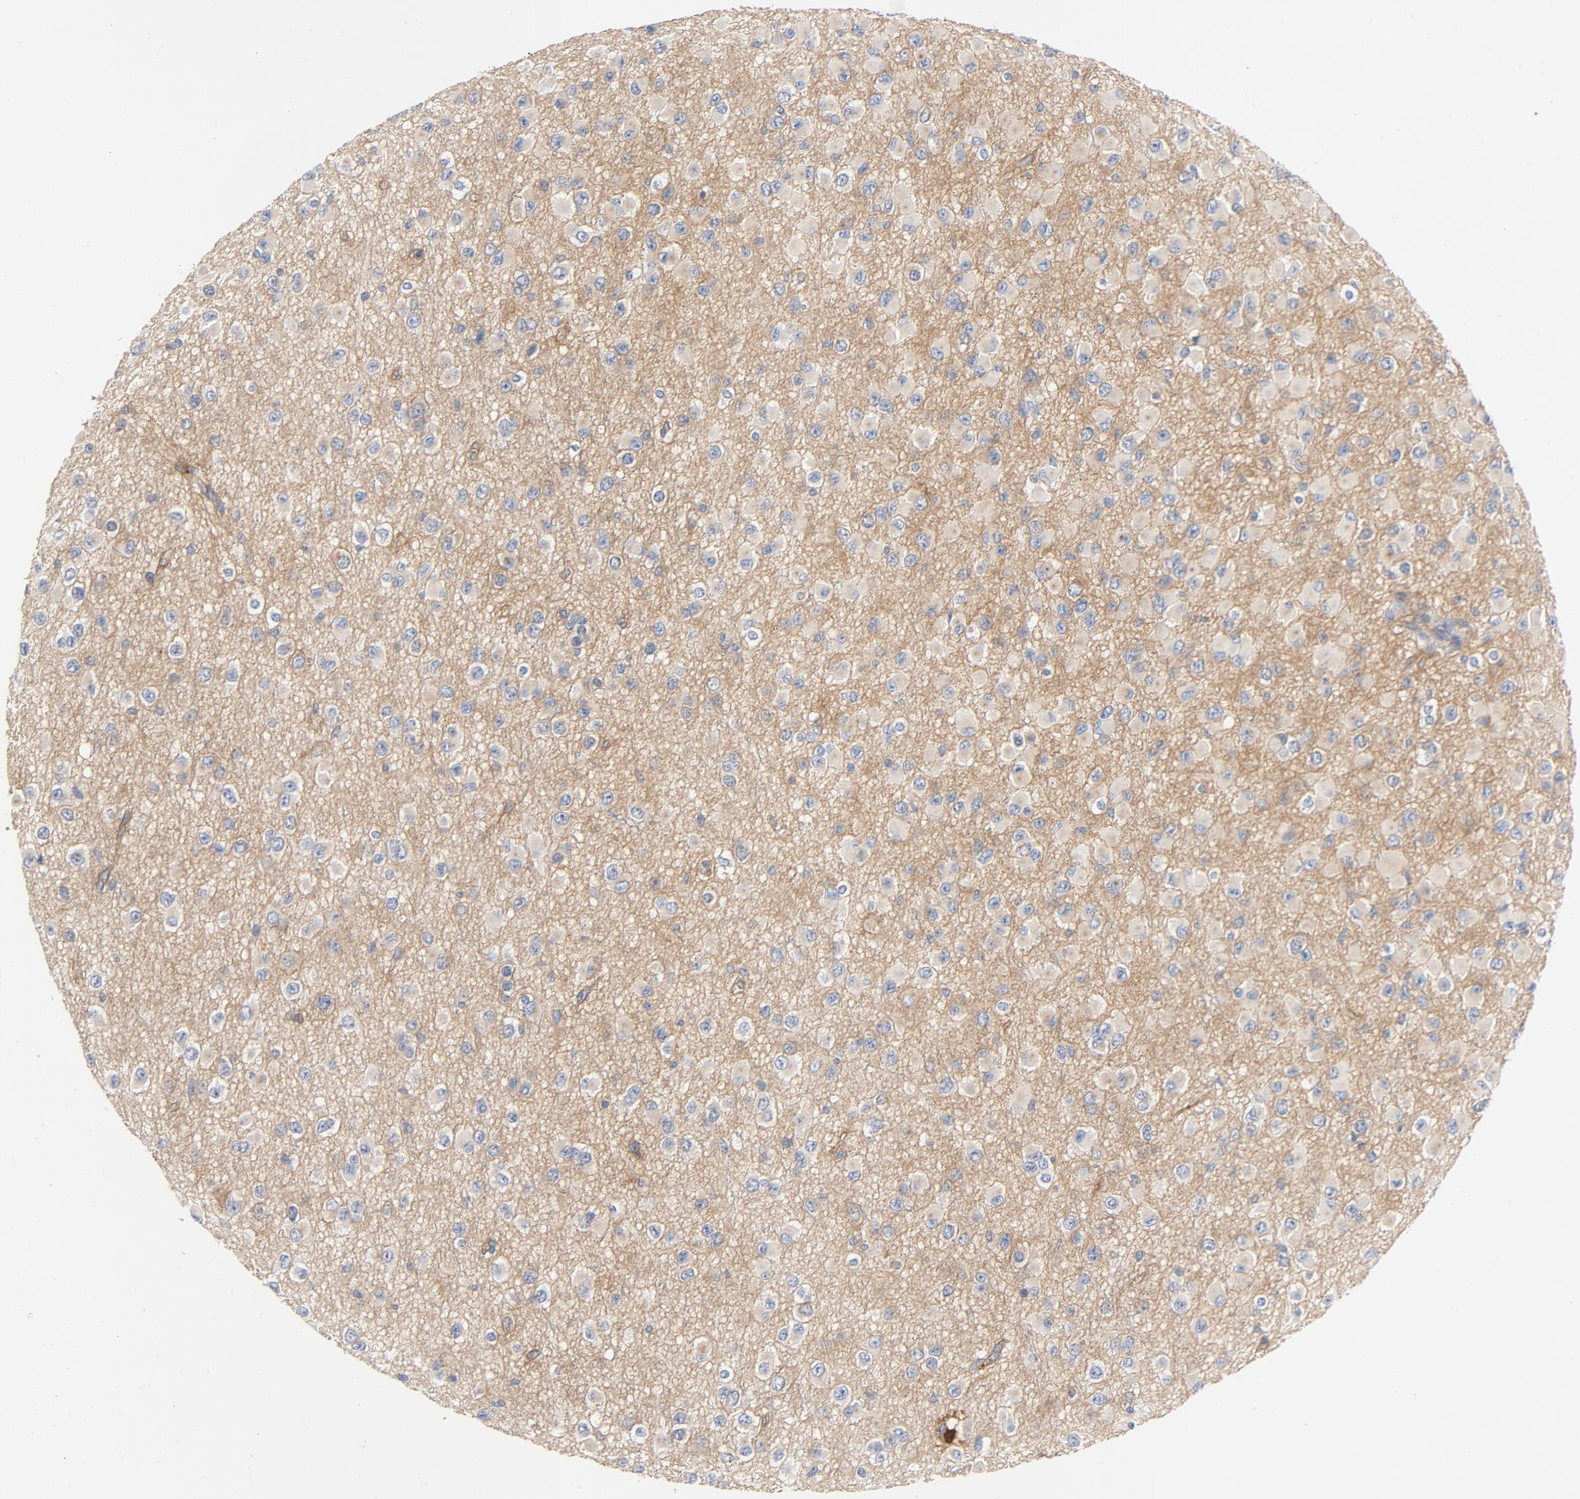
{"staining": {"intensity": "moderate", "quantity": "25%-75%", "location": "cytoplasmic/membranous"}, "tissue": "glioma", "cell_type": "Tumor cells", "image_type": "cancer", "snomed": [{"axis": "morphology", "description": "Glioma, malignant, Low grade"}, {"axis": "topography", "description": "Brain"}], "caption": "Glioma was stained to show a protein in brown. There is medium levels of moderate cytoplasmic/membranous expression in about 25%-75% of tumor cells.", "gene": "SRC", "patient": {"sex": "male", "age": 42}}